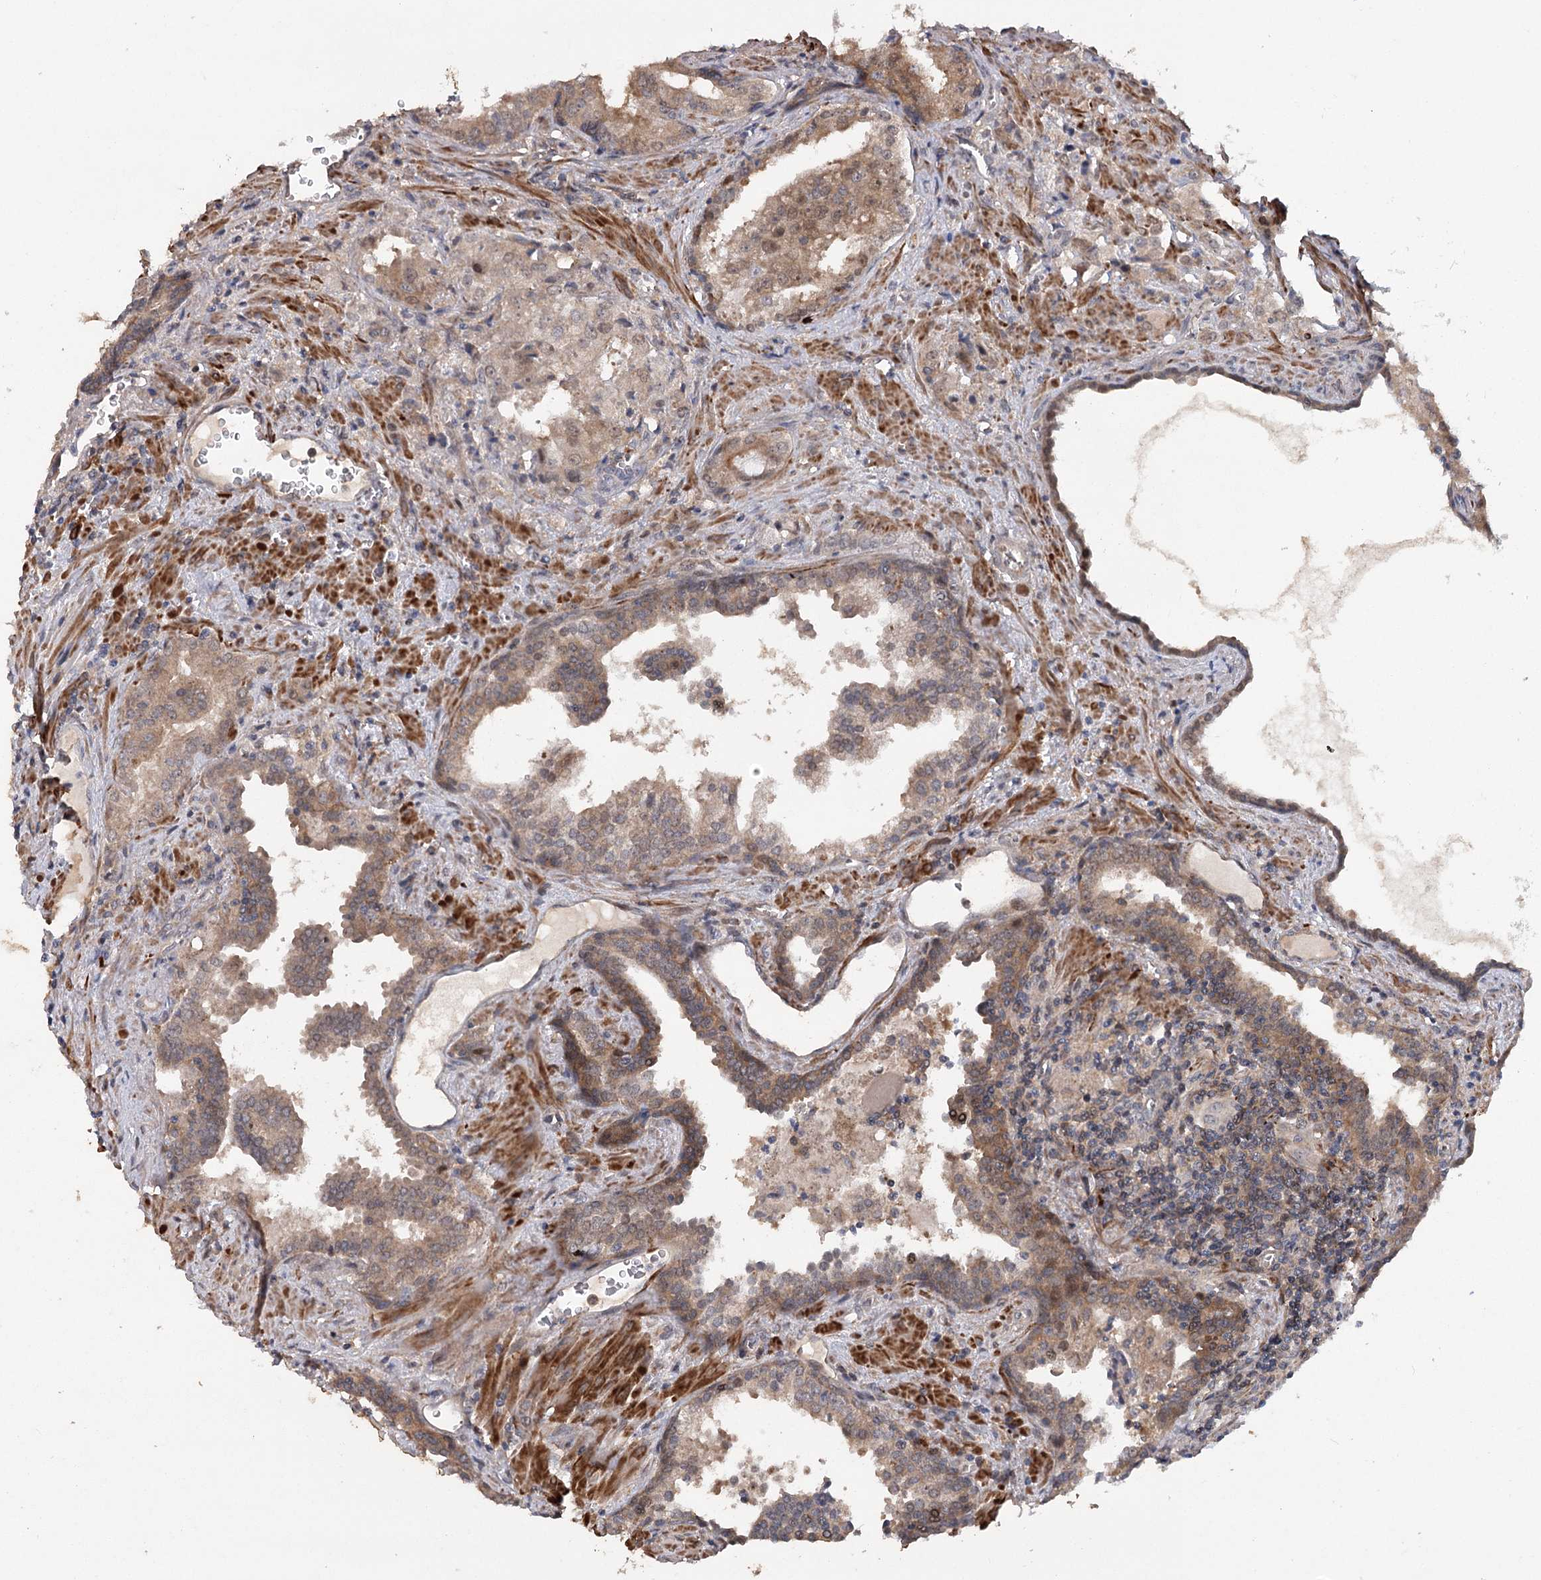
{"staining": {"intensity": "weak", "quantity": "25%-75%", "location": "cytoplasmic/membranous,nuclear"}, "tissue": "prostate cancer", "cell_type": "Tumor cells", "image_type": "cancer", "snomed": [{"axis": "morphology", "description": "Adenocarcinoma, High grade"}, {"axis": "topography", "description": "Prostate"}], "caption": "Prostate cancer was stained to show a protein in brown. There is low levels of weak cytoplasmic/membranous and nuclear expression in approximately 25%-75% of tumor cells. The protein of interest is shown in brown color, while the nuclei are stained blue.", "gene": "MAP3K13", "patient": {"sex": "male", "age": 68}}